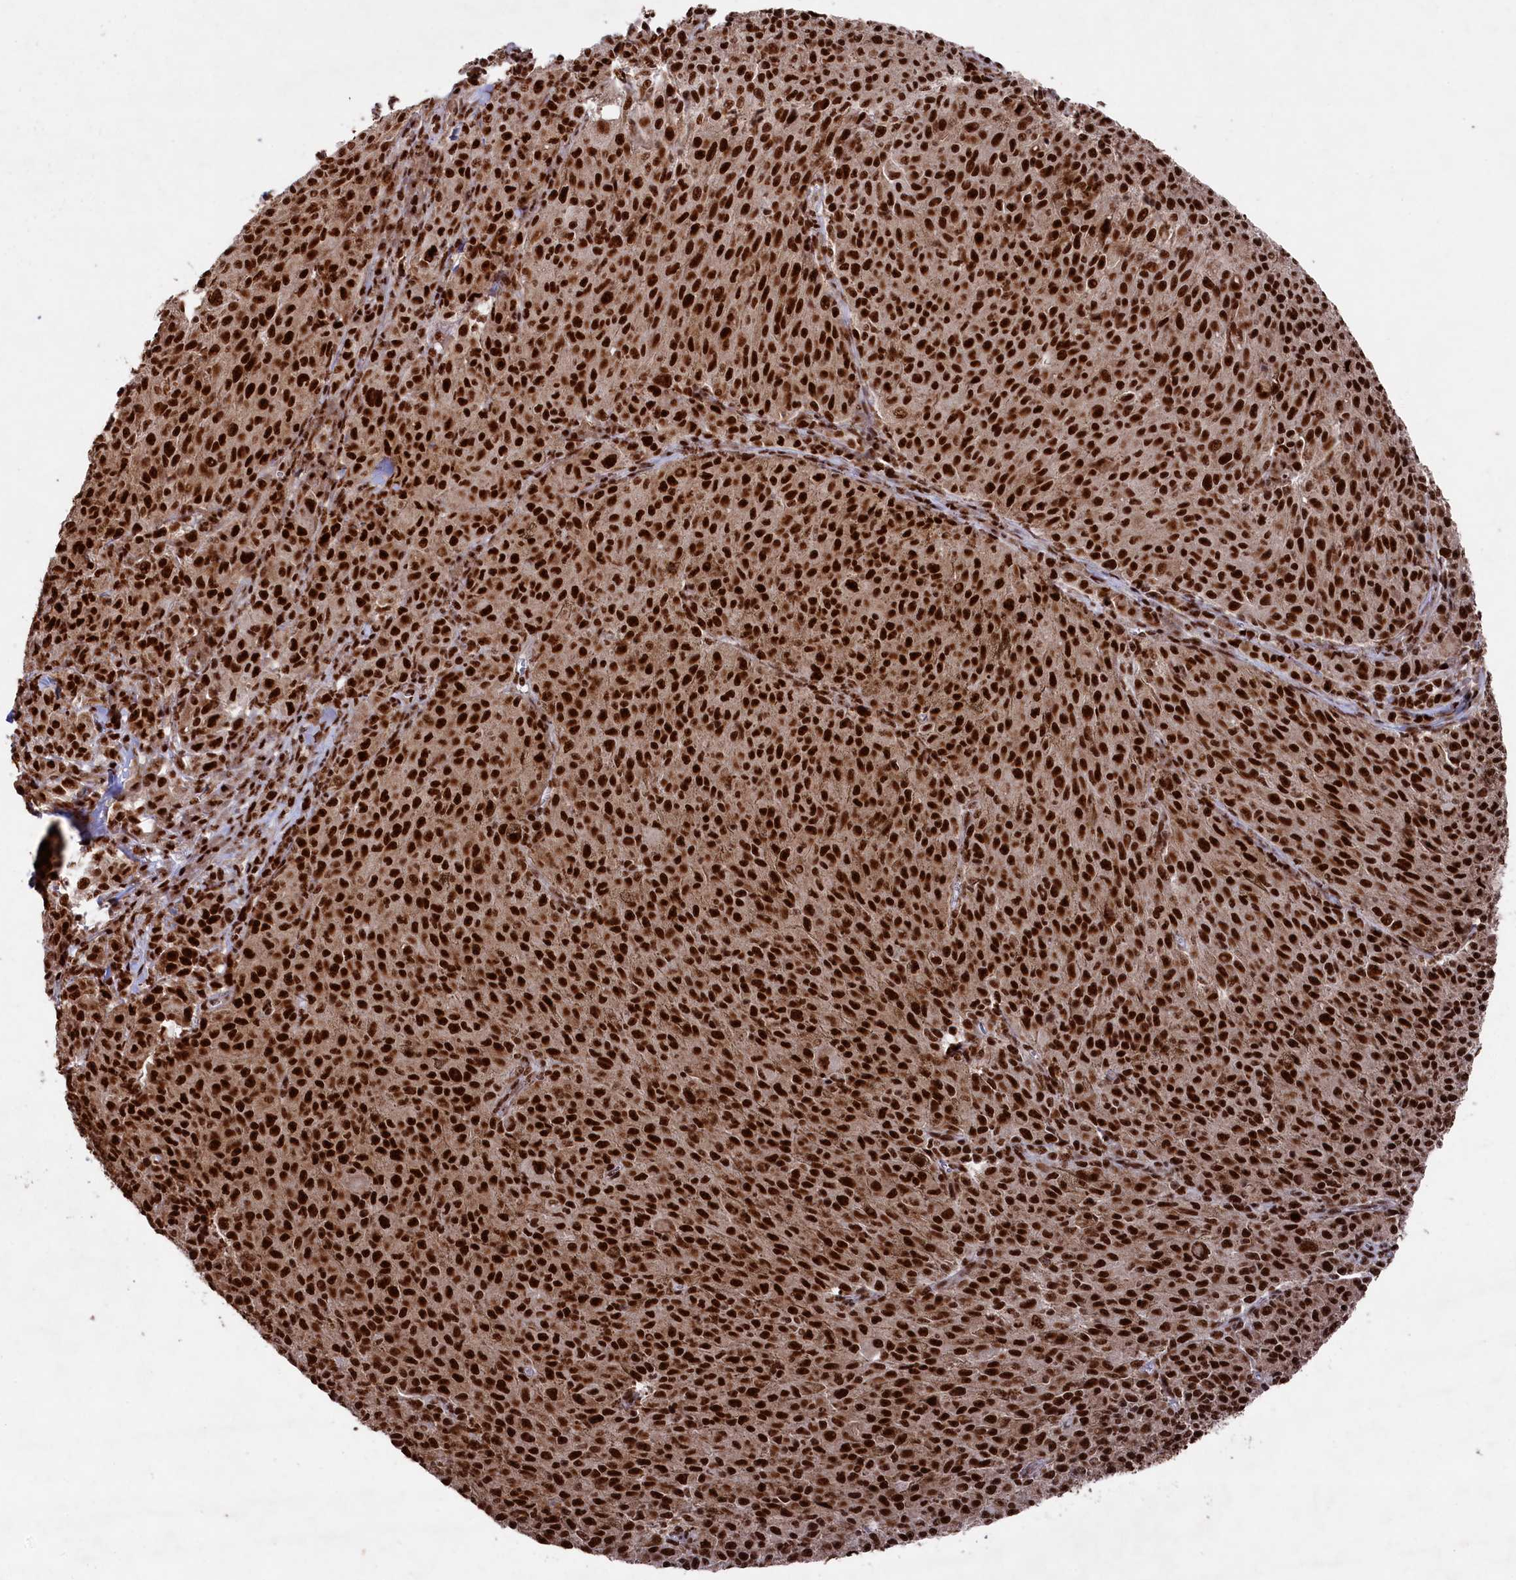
{"staining": {"intensity": "strong", "quantity": ">75%", "location": "nuclear"}, "tissue": "melanoma", "cell_type": "Tumor cells", "image_type": "cancer", "snomed": [{"axis": "morphology", "description": "Malignant melanoma, NOS"}, {"axis": "topography", "description": "Skin"}], "caption": "Immunohistochemical staining of human melanoma exhibits high levels of strong nuclear staining in about >75% of tumor cells.", "gene": "PRPF31", "patient": {"sex": "female", "age": 52}}